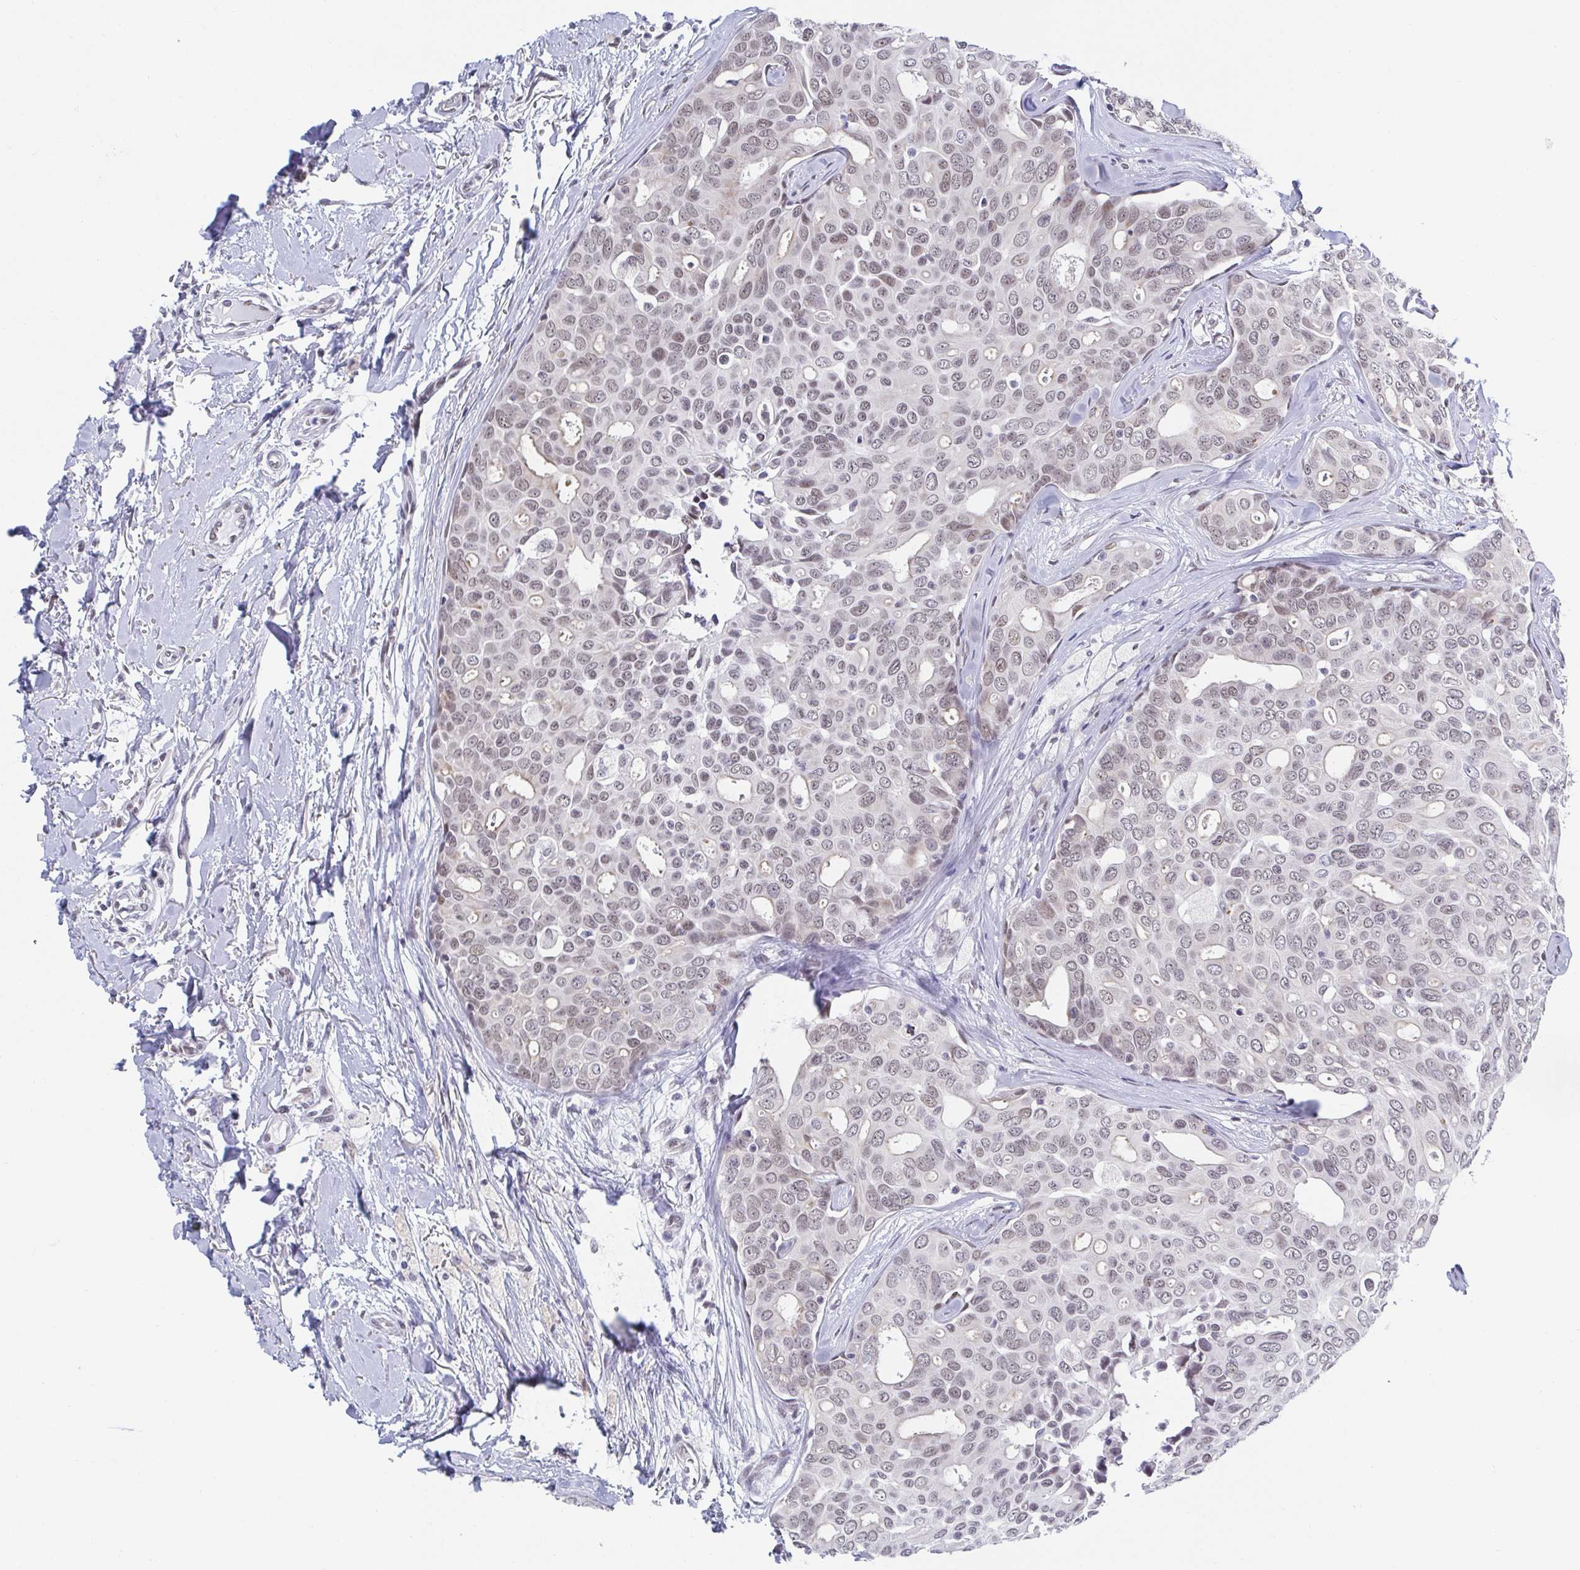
{"staining": {"intensity": "weak", "quantity": "25%-75%", "location": "nuclear"}, "tissue": "breast cancer", "cell_type": "Tumor cells", "image_type": "cancer", "snomed": [{"axis": "morphology", "description": "Duct carcinoma"}, {"axis": "topography", "description": "Breast"}], "caption": "This micrograph demonstrates breast infiltrating ductal carcinoma stained with immunohistochemistry to label a protein in brown. The nuclear of tumor cells show weak positivity for the protein. Nuclei are counter-stained blue.", "gene": "SLC7A10", "patient": {"sex": "female", "age": 54}}